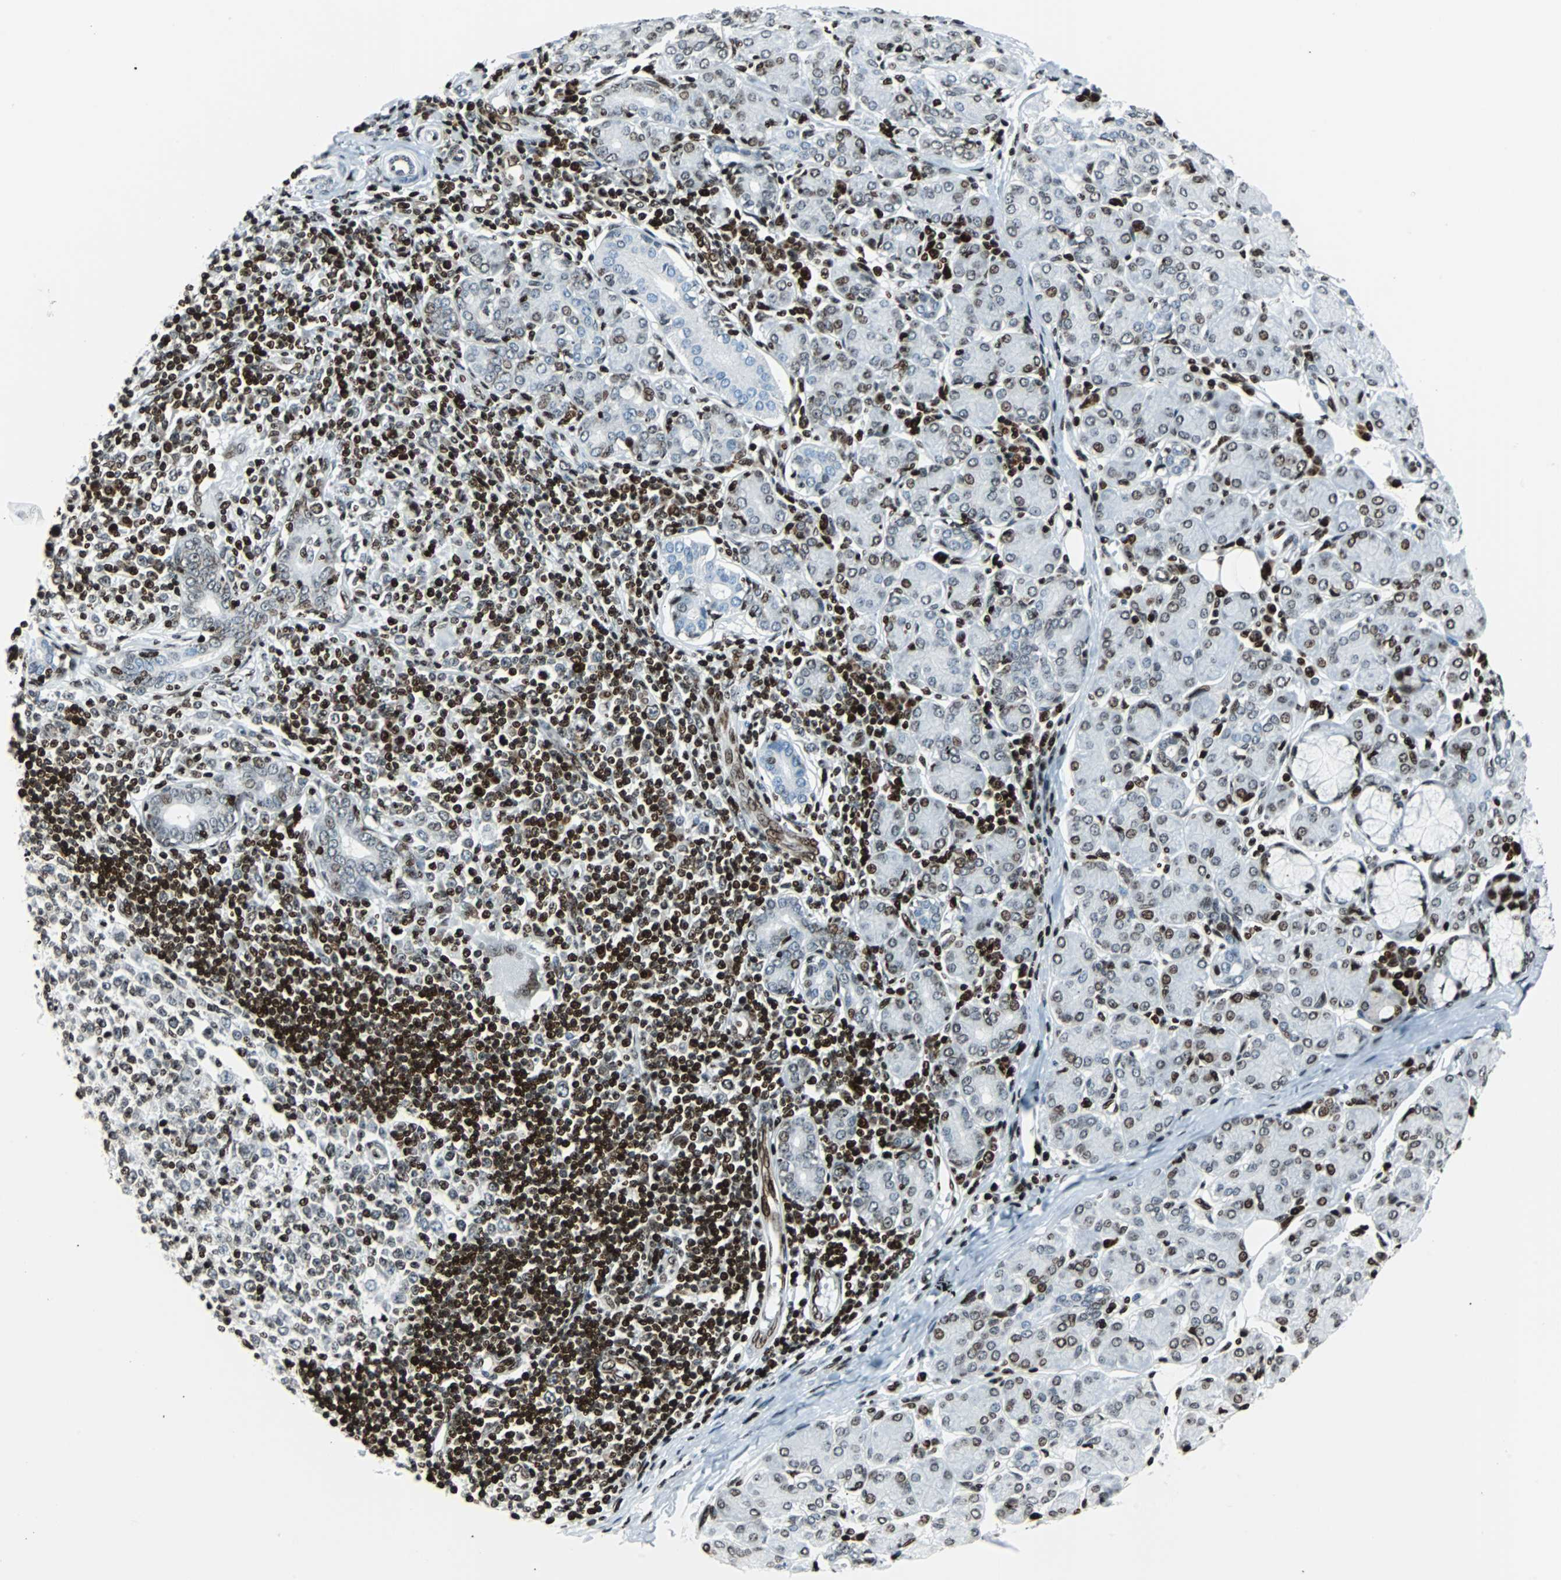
{"staining": {"intensity": "moderate", "quantity": "25%-75%", "location": "nuclear"}, "tissue": "salivary gland", "cell_type": "Glandular cells", "image_type": "normal", "snomed": [{"axis": "morphology", "description": "Normal tissue, NOS"}, {"axis": "morphology", "description": "Inflammation, NOS"}, {"axis": "topography", "description": "Lymph node"}, {"axis": "topography", "description": "Salivary gland"}], "caption": "Salivary gland stained with DAB IHC displays medium levels of moderate nuclear expression in approximately 25%-75% of glandular cells.", "gene": "ZNF131", "patient": {"sex": "male", "age": 3}}